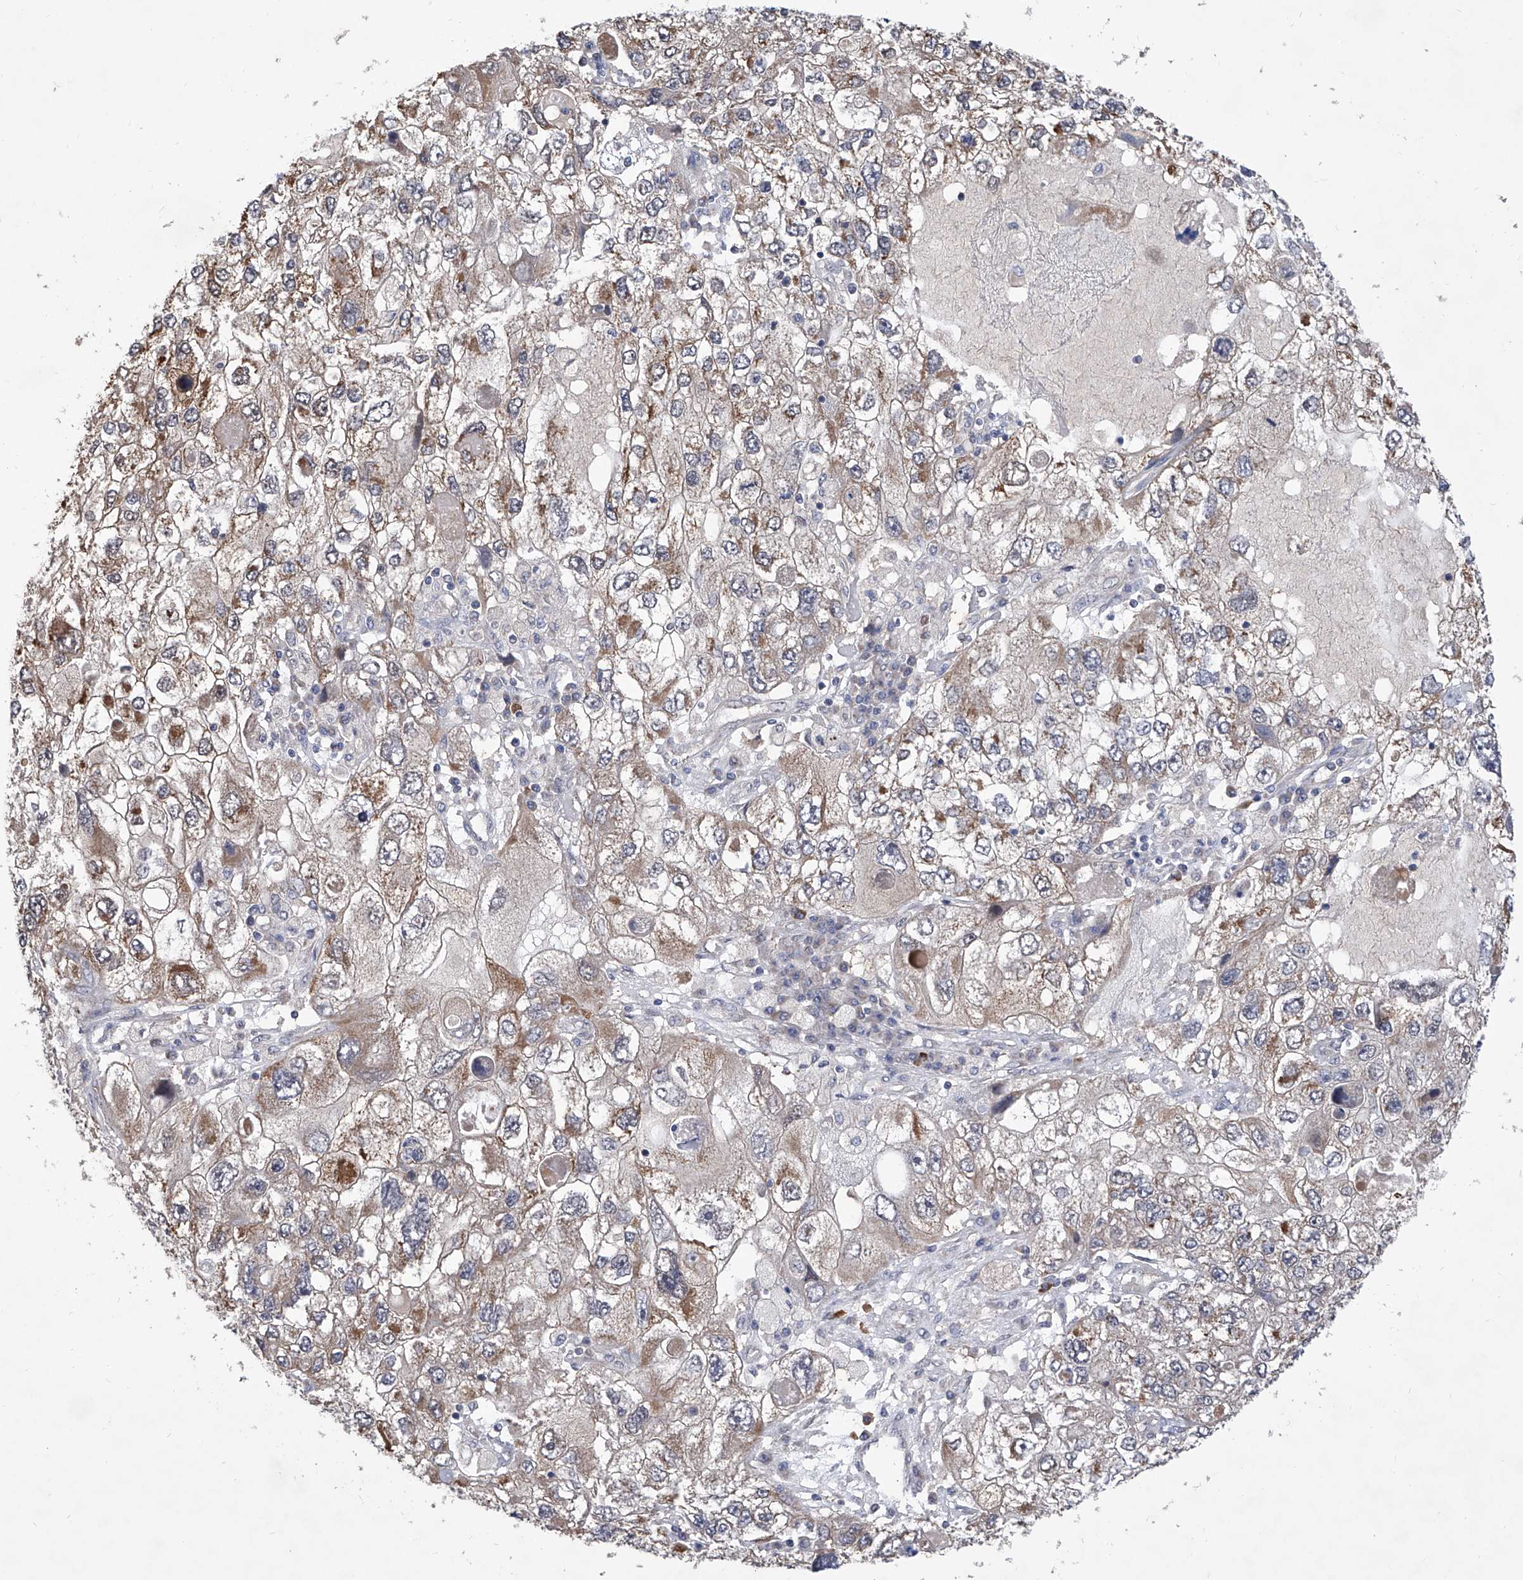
{"staining": {"intensity": "moderate", "quantity": ">75%", "location": "cytoplasmic/membranous"}, "tissue": "endometrial cancer", "cell_type": "Tumor cells", "image_type": "cancer", "snomed": [{"axis": "morphology", "description": "Adenocarcinoma, NOS"}, {"axis": "topography", "description": "Endometrium"}], "caption": "A medium amount of moderate cytoplasmic/membranous positivity is appreciated in approximately >75% of tumor cells in endometrial cancer (adenocarcinoma) tissue. (DAB (3,3'-diaminobenzidine) = brown stain, brightfield microscopy at high magnification).", "gene": "USP45", "patient": {"sex": "female", "age": 49}}